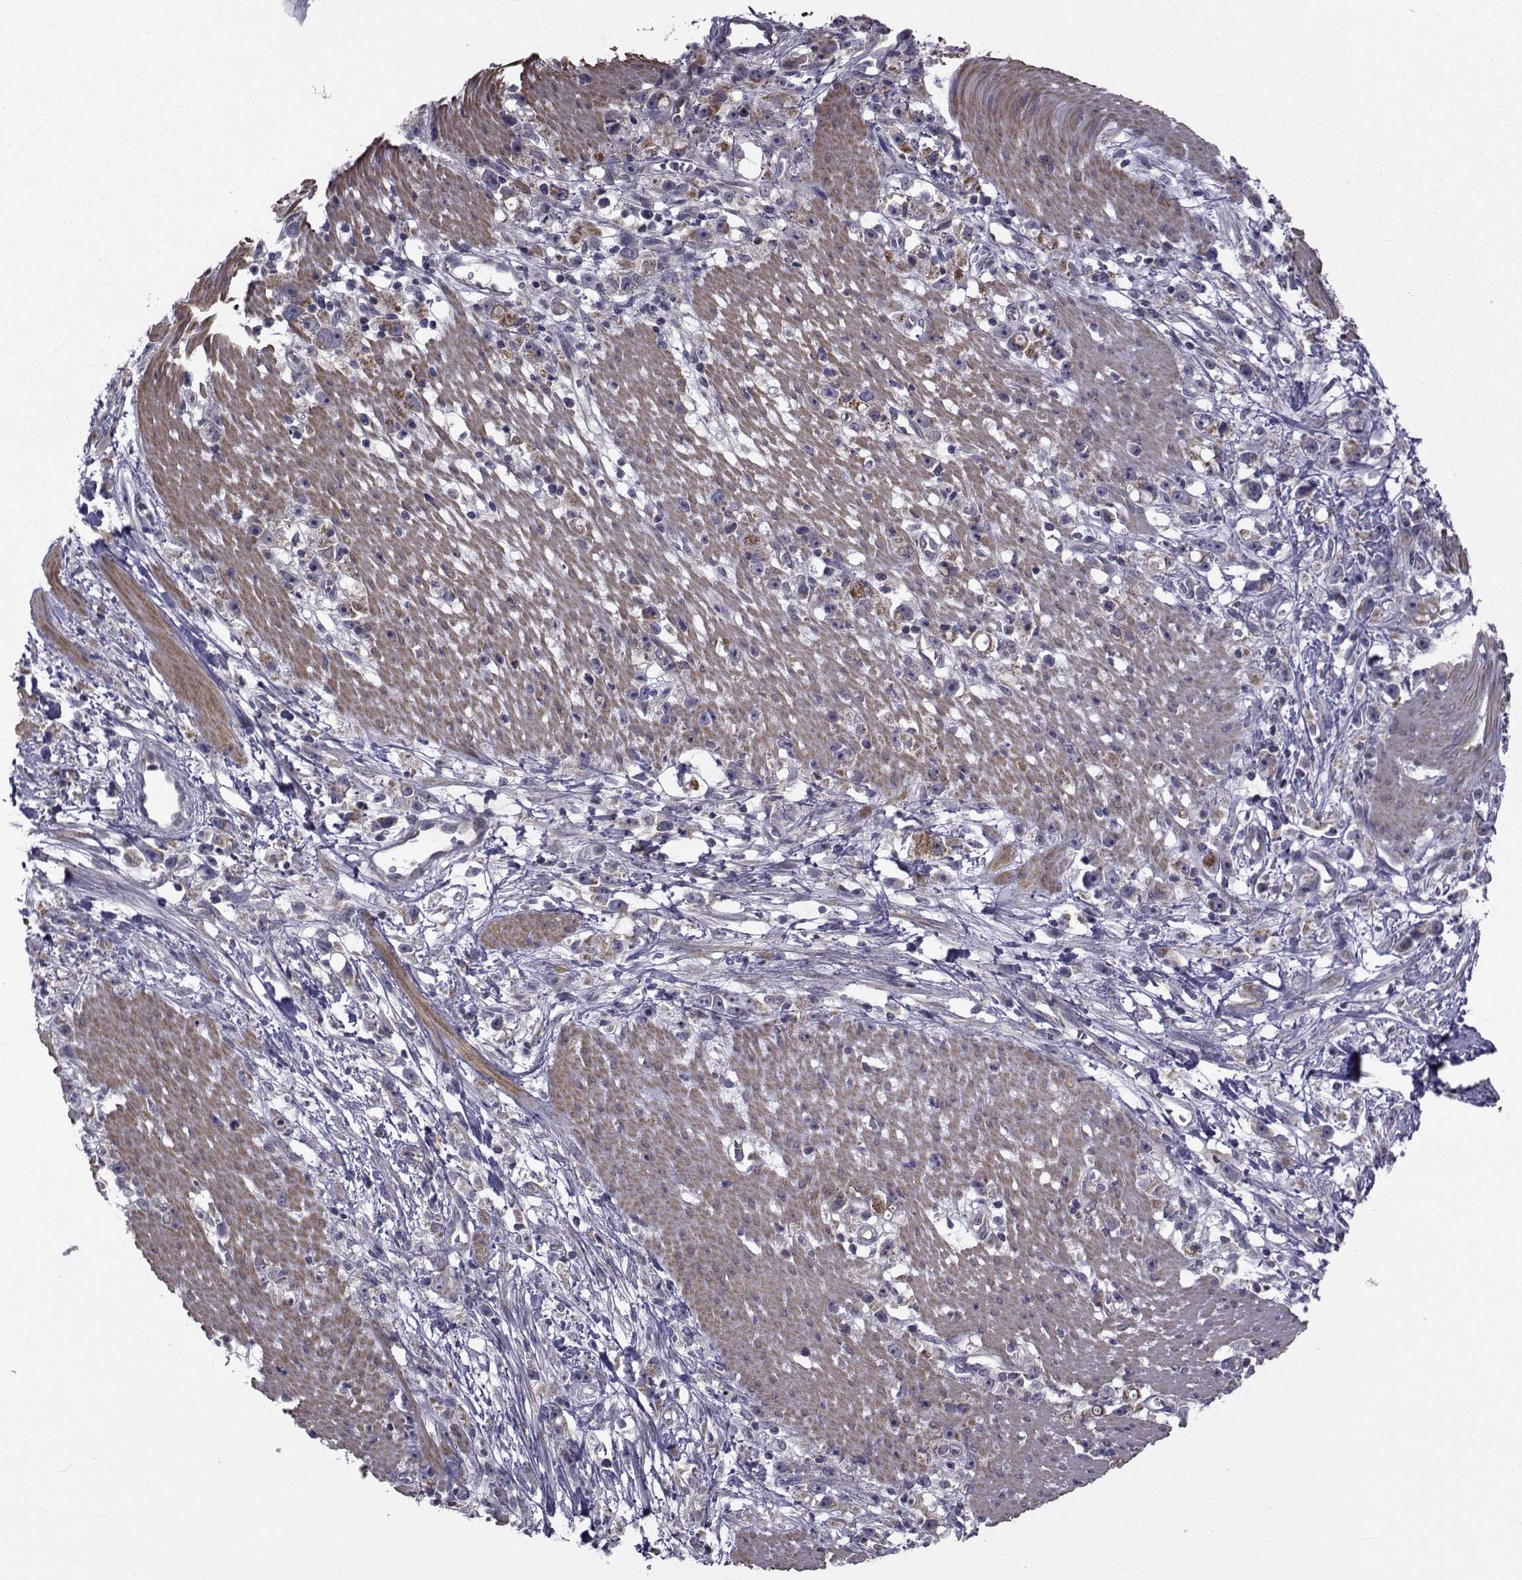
{"staining": {"intensity": "weak", "quantity": "<25%", "location": "cytoplasmic/membranous"}, "tissue": "stomach cancer", "cell_type": "Tumor cells", "image_type": "cancer", "snomed": [{"axis": "morphology", "description": "Adenocarcinoma, NOS"}, {"axis": "topography", "description": "Stomach"}], "caption": "Tumor cells show no significant protein expression in adenocarcinoma (stomach).", "gene": "CFAP74", "patient": {"sex": "female", "age": 59}}